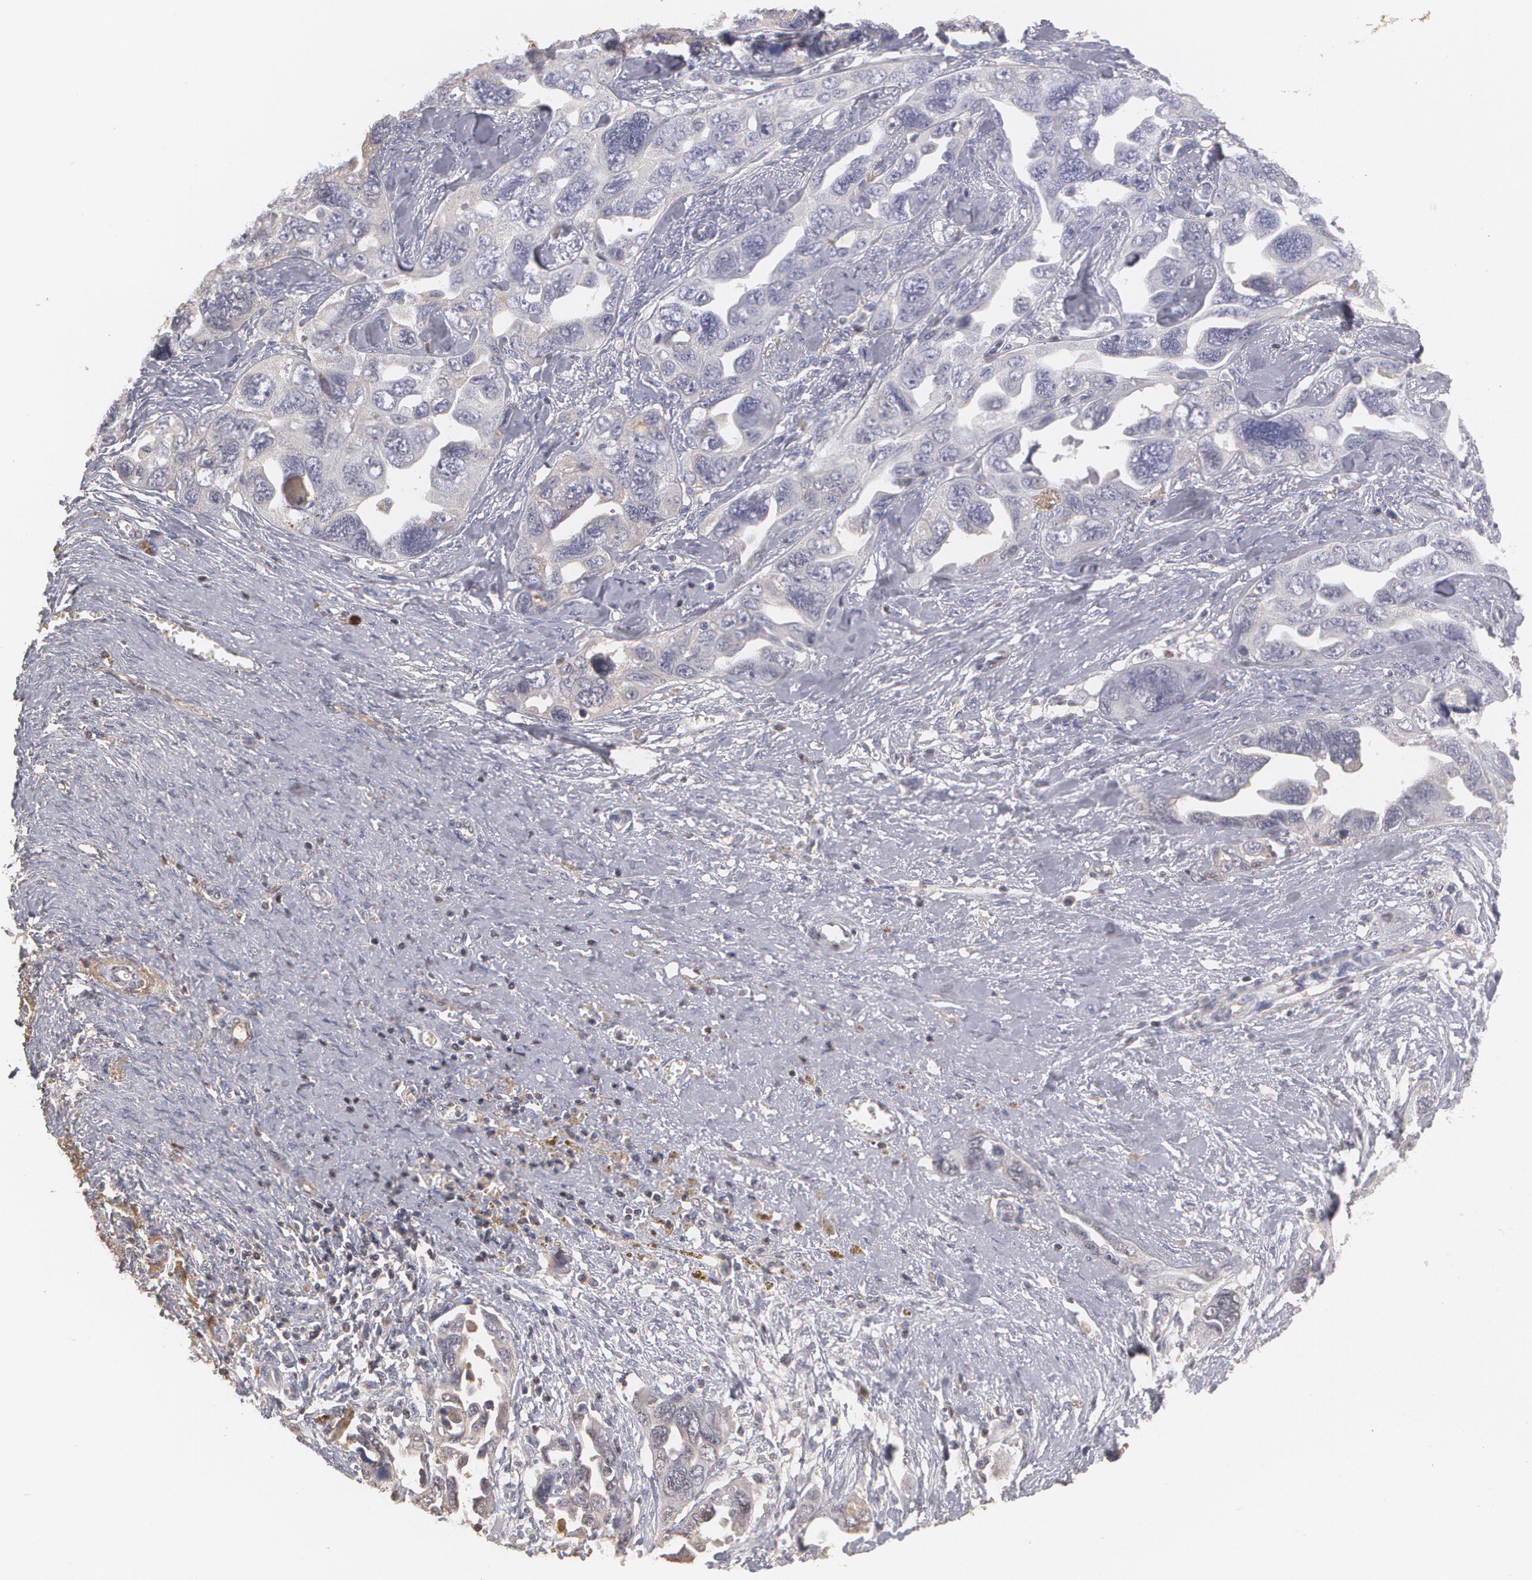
{"staining": {"intensity": "negative", "quantity": "none", "location": "none"}, "tissue": "ovarian cancer", "cell_type": "Tumor cells", "image_type": "cancer", "snomed": [{"axis": "morphology", "description": "Cystadenocarcinoma, serous, NOS"}, {"axis": "topography", "description": "Ovary"}], "caption": "DAB immunohistochemical staining of ovarian serous cystadenocarcinoma exhibits no significant staining in tumor cells. The staining was performed using DAB to visualize the protein expression in brown, while the nuclei were stained in blue with hematoxylin (Magnification: 20x).", "gene": "SERPINA1", "patient": {"sex": "female", "age": 63}}